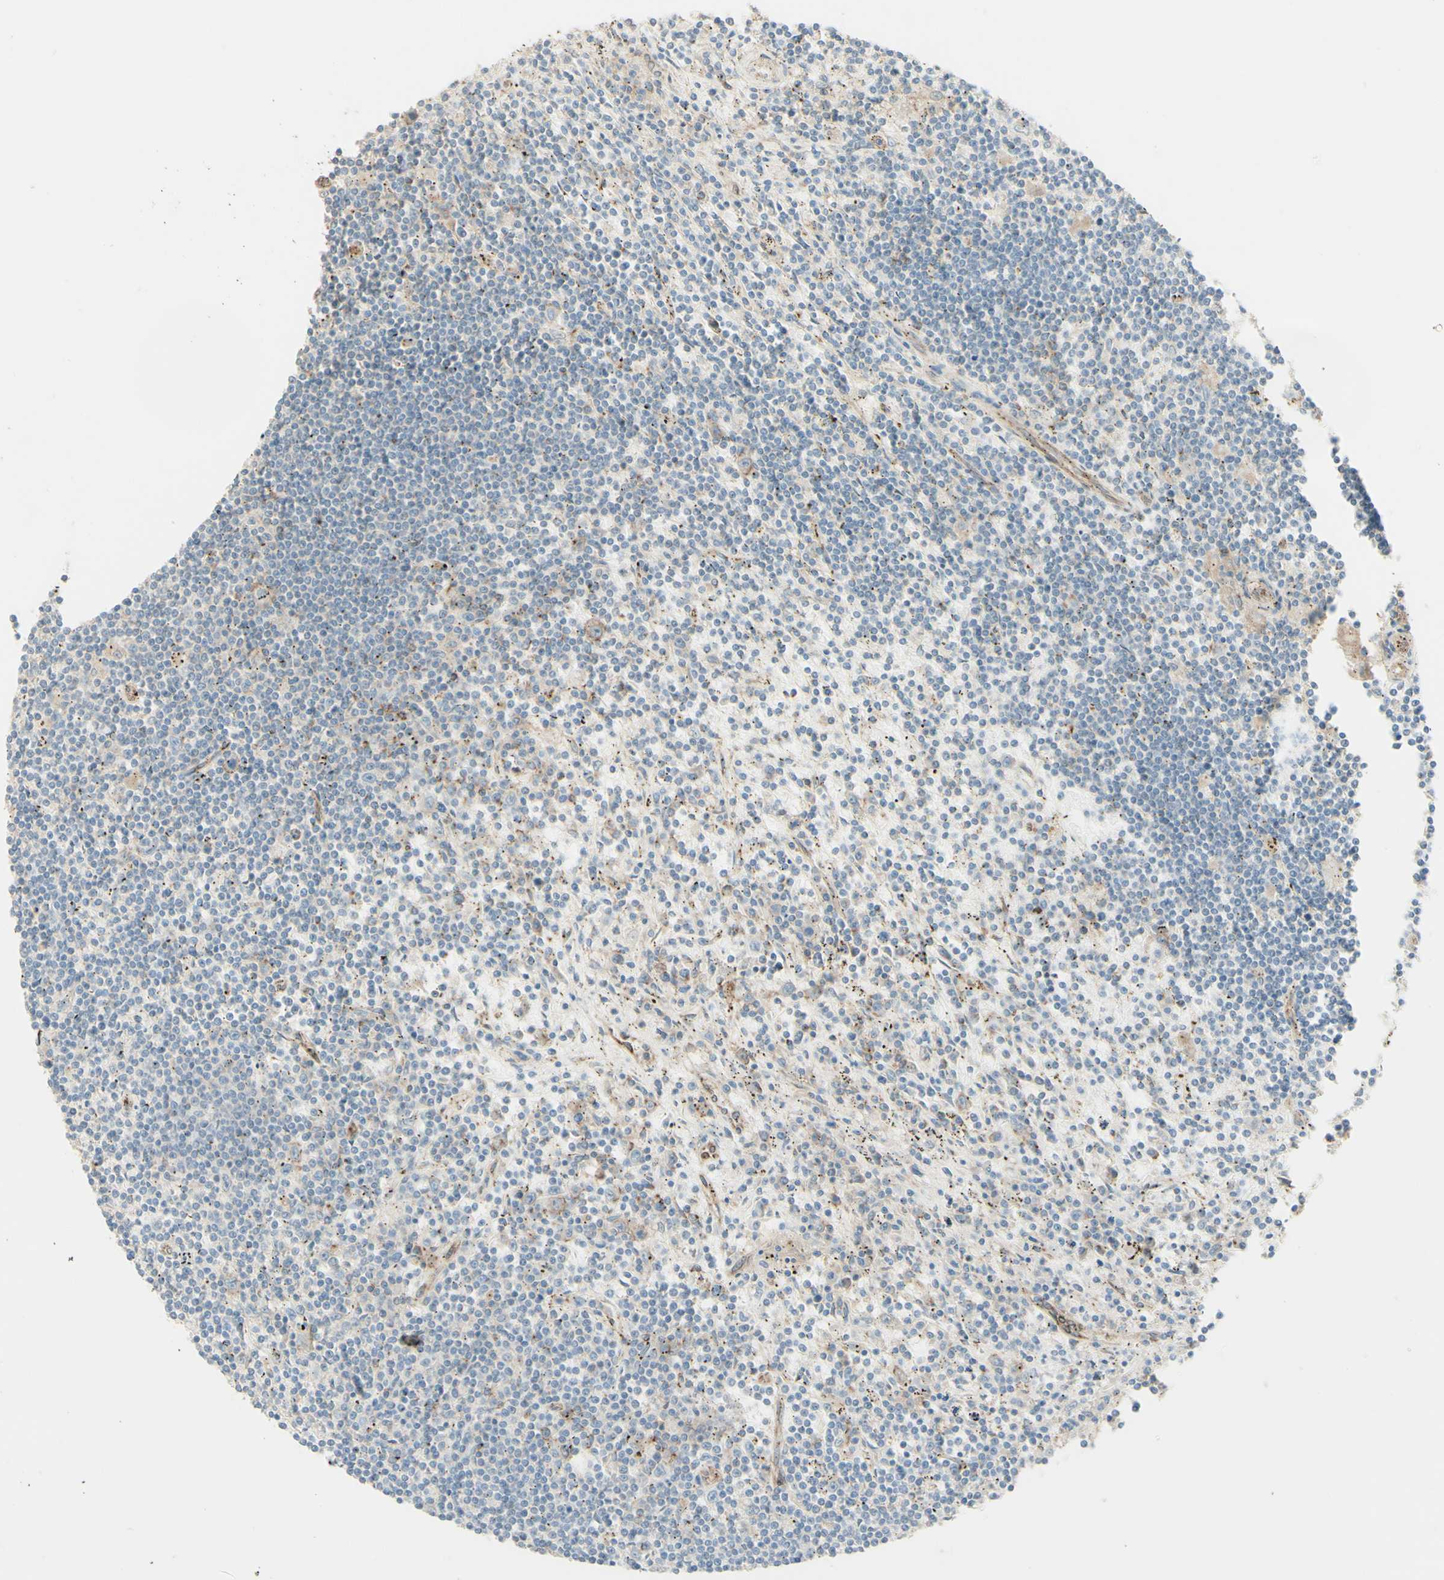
{"staining": {"intensity": "negative", "quantity": "none", "location": "none"}, "tissue": "lymphoma", "cell_type": "Tumor cells", "image_type": "cancer", "snomed": [{"axis": "morphology", "description": "Malignant lymphoma, non-Hodgkin's type, Low grade"}, {"axis": "topography", "description": "Spleen"}], "caption": "Tumor cells are negative for brown protein staining in lymphoma. (Stains: DAB IHC with hematoxylin counter stain, Microscopy: brightfield microscopy at high magnification).", "gene": "RNF149", "patient": {"sex": "male", "age": 76}}